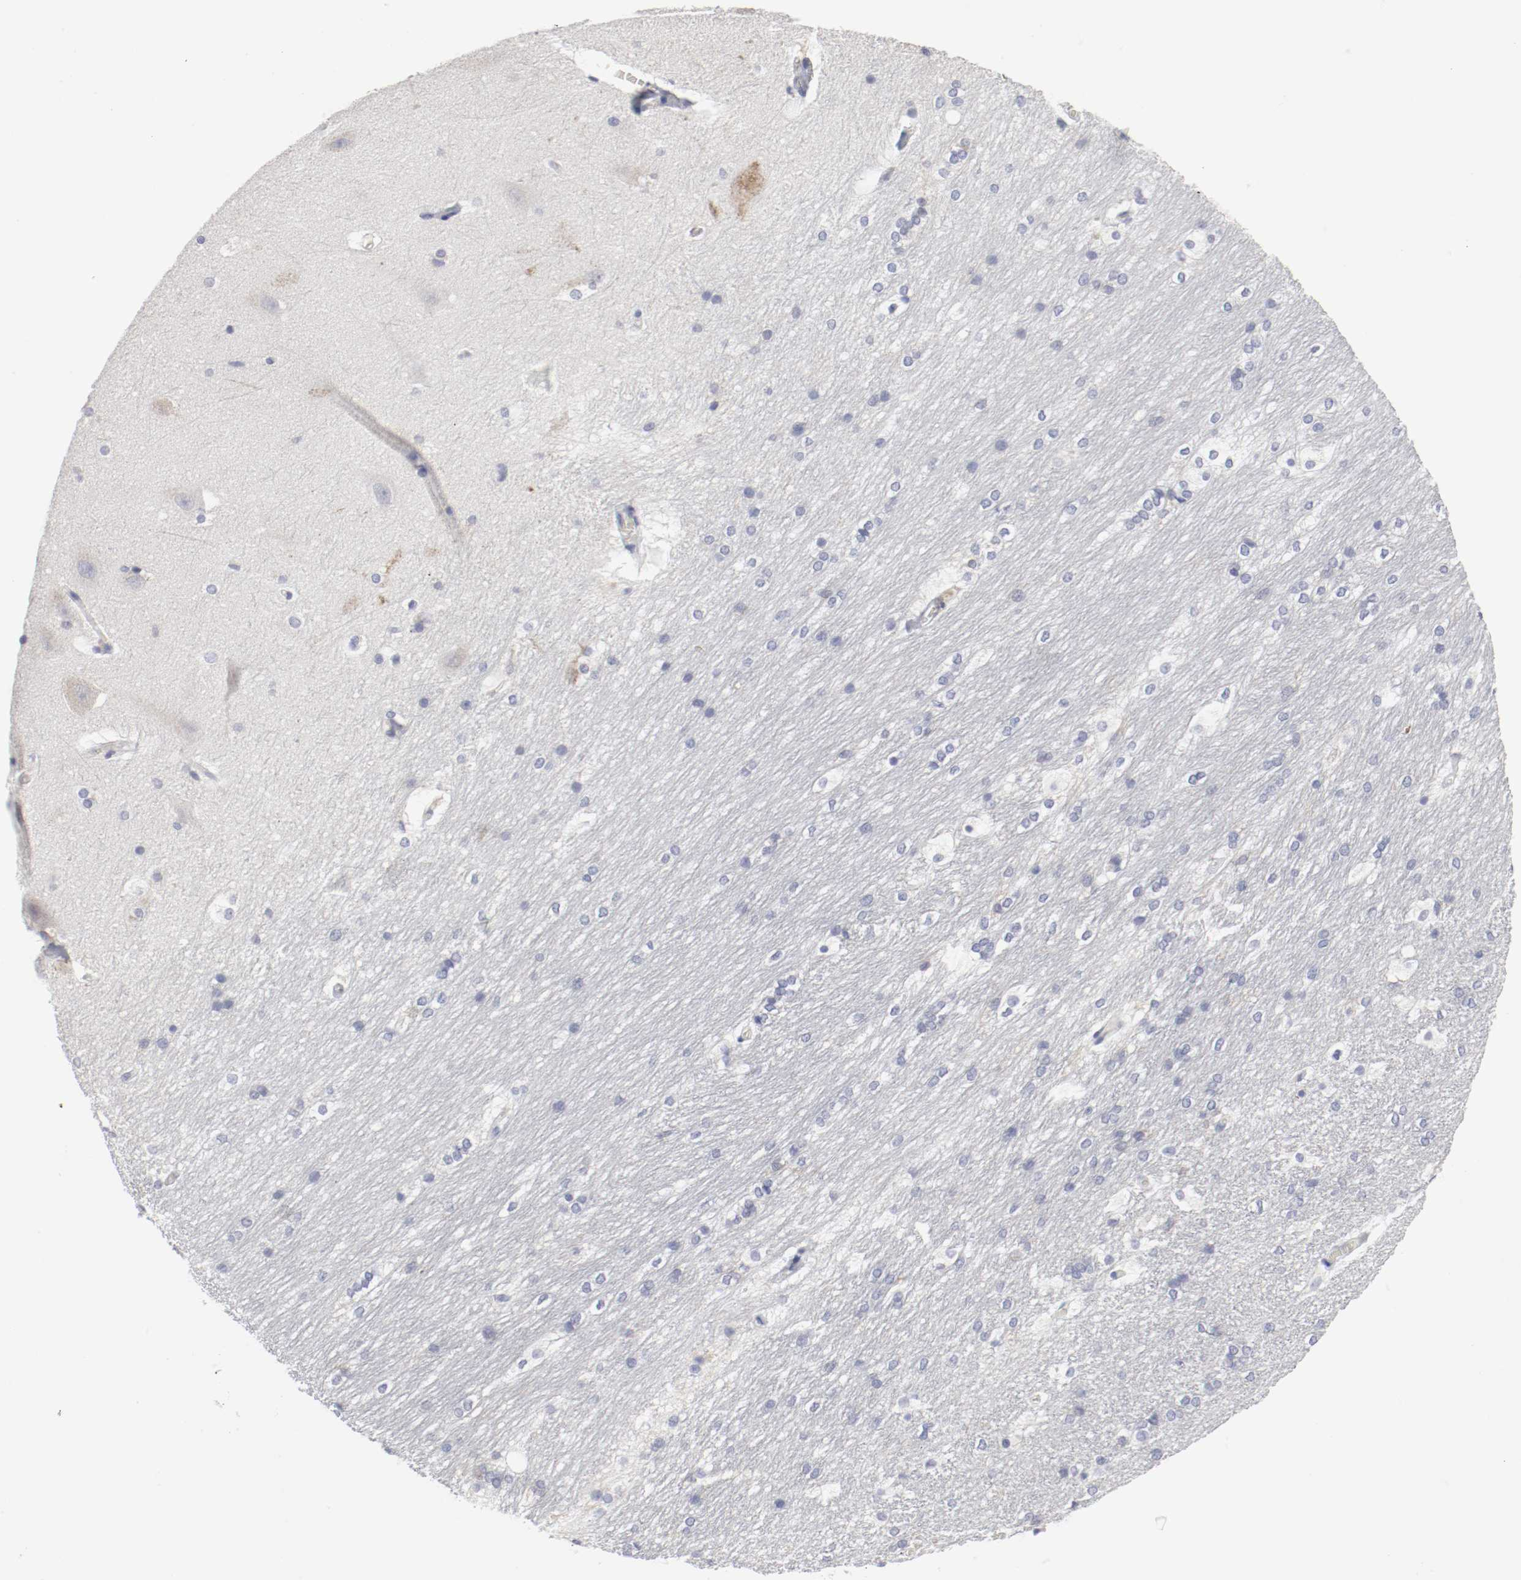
{"staining": {"intensity": "negative", "quantity": "none", "location": "none"}, "tissue": "hippocampus", "cell_type": "Glial cells", "image_type": "normal", "snomed": [{"axis": "morphology", "description": "Normal tissue, NOS"}, {"axis": "topography", "description": "Hippocampus"}], "caption": "IHC photomicrograph of unremarkable hippocampus: human hippocampus stained with DAB demonstrates no significant protein positivity in glial cells. The staining is performed using DAB brown chromogen with nuclei counter-stained in using hematoxylin.", "gene": "ITGAX", "patient": {"sex": "female", "age": 19}}